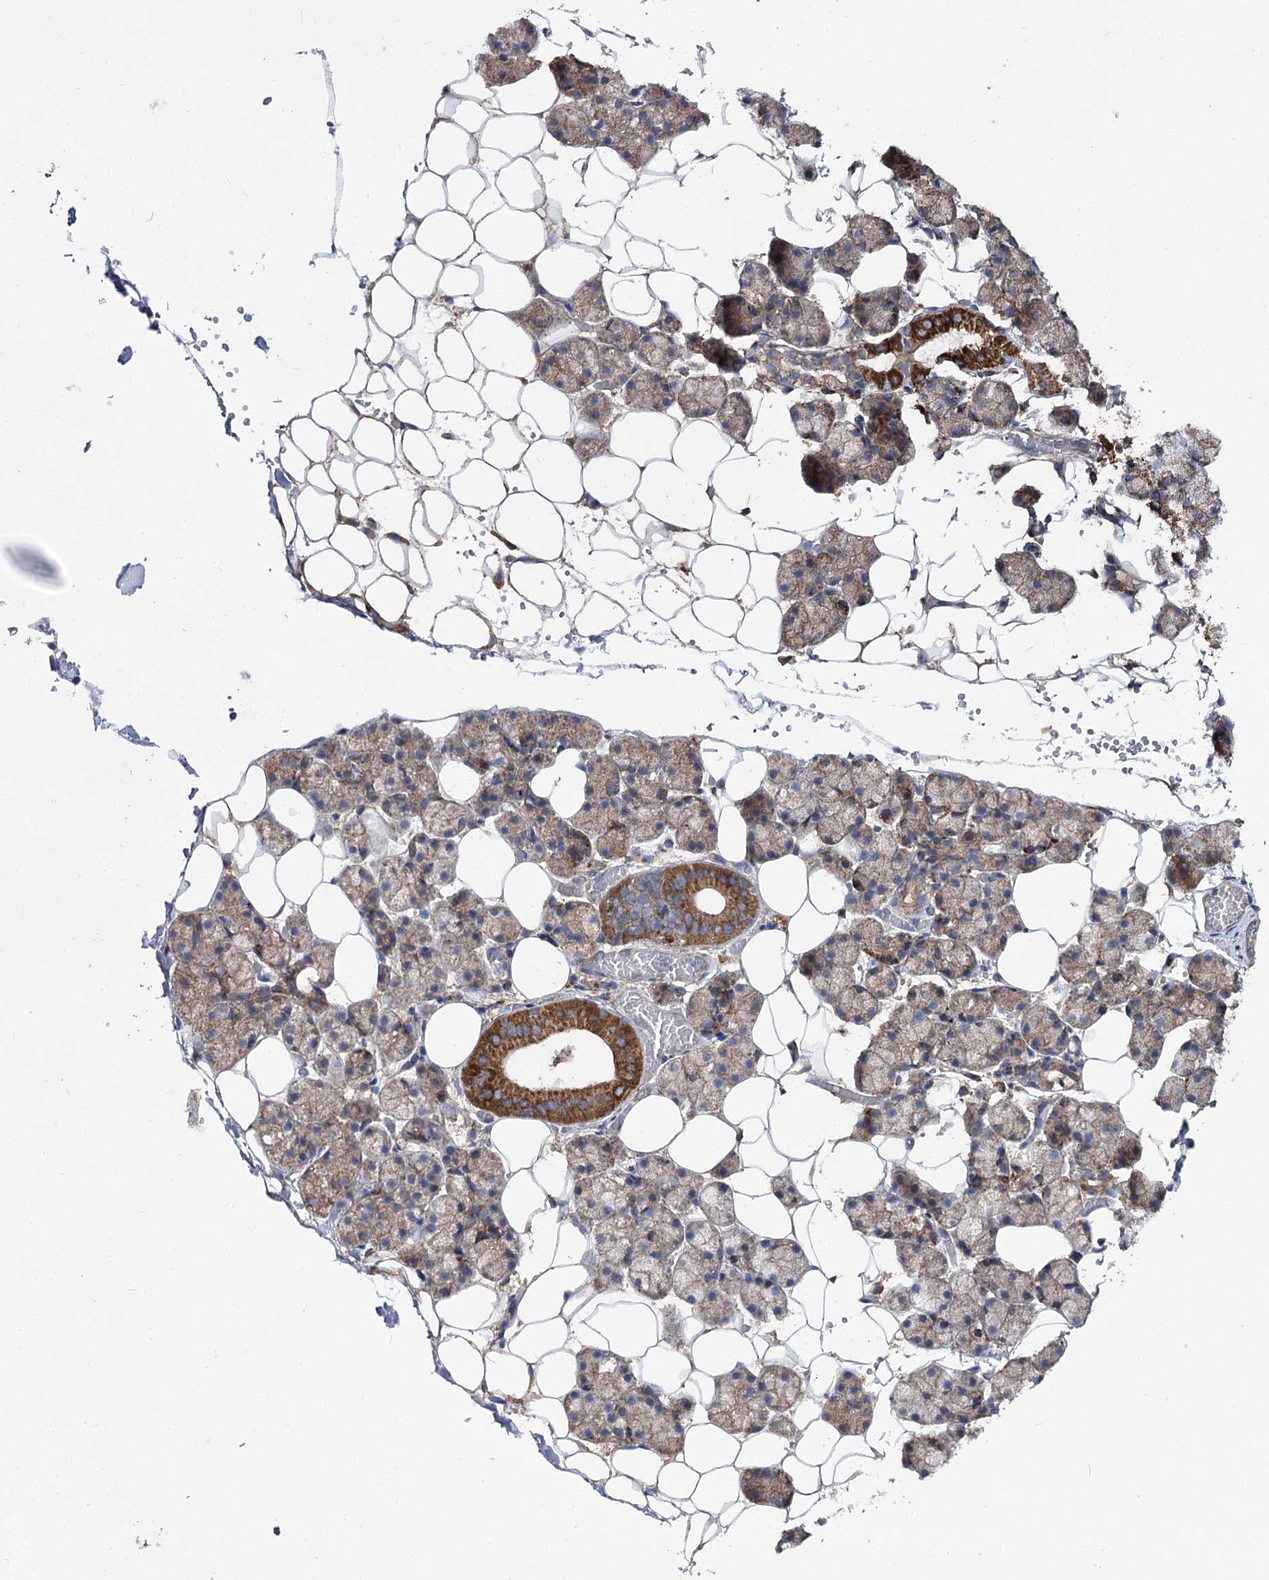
{"staining": {"intensity": "strong", "quantity": "<25%", "location": "cytoplasmic/membranous"}, "tissue": "salivary gland", "cell_type": "Glandular cells", "image_type": "normal", "snomed": [{"axis": "morphology", "description": "Normal tissue, NOS"}, {"axis": "topography", "description": "Salivary gland"}], "caption": "Strong cytoplasmic/membranous positivity for a protein is appreciated in about <25% of glandular cells of unremarkable salivary gland using IHC.", "gene": "MSANTD2", "patient": {"sex": "female", "age": 33}}